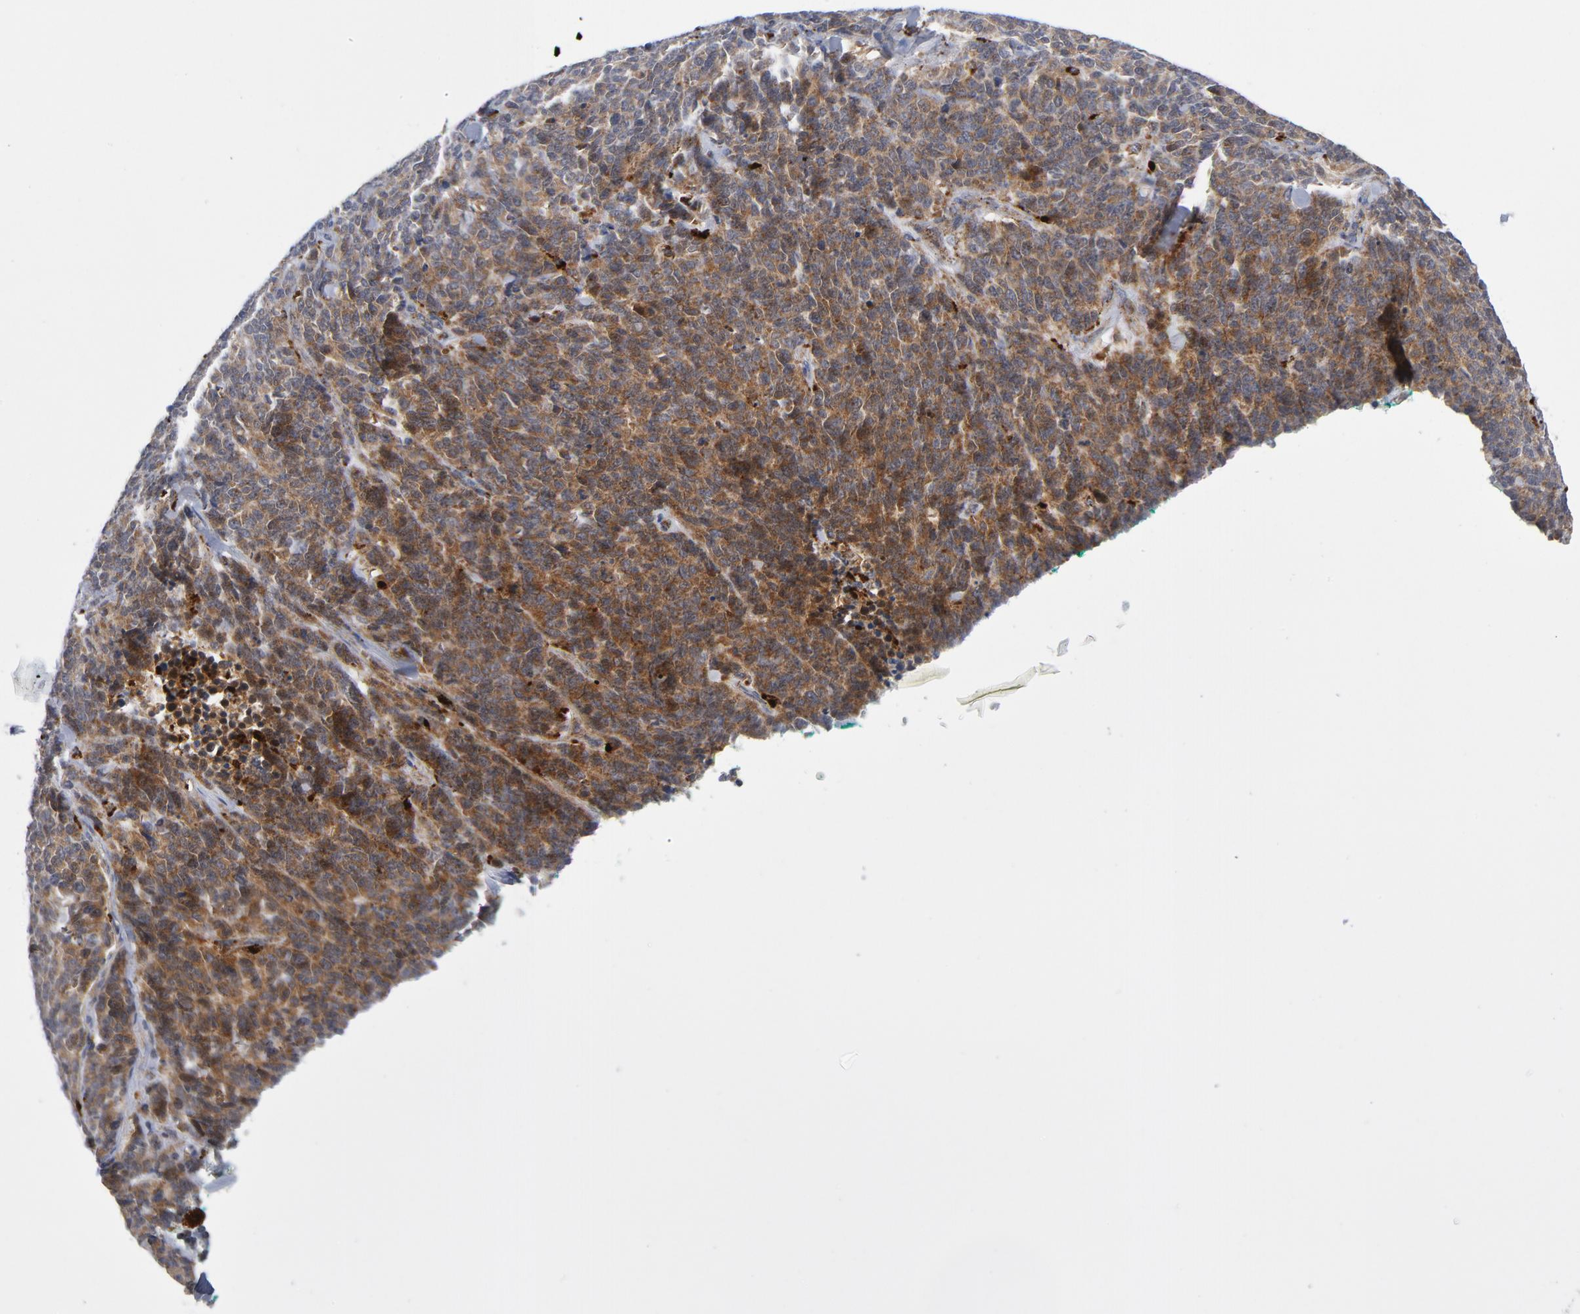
{"staining": {"intensity": "strong", "quantity": ">75%", "location": "cytoplasmic/membranous"}, "tissue": "lung cancer", "cell_type": "Tumor cells", "image_type": "cancer", "snomed": [{"axis": "morphology", "description": "Neoplasm, malignant, NOS"}, {"axis": "topography", "description": "Lung"}], "caption": "High-magnification brightfield microscopy of lung cancer stained with DAB (brown) and counterstained with hematoxylin (blue). tumor cells exhibit strong cytoplasmic/membranous positivity is seen in about>75% of cells.", "gene": "AKT2", "patient": {"sex": "female", "age": 58}}